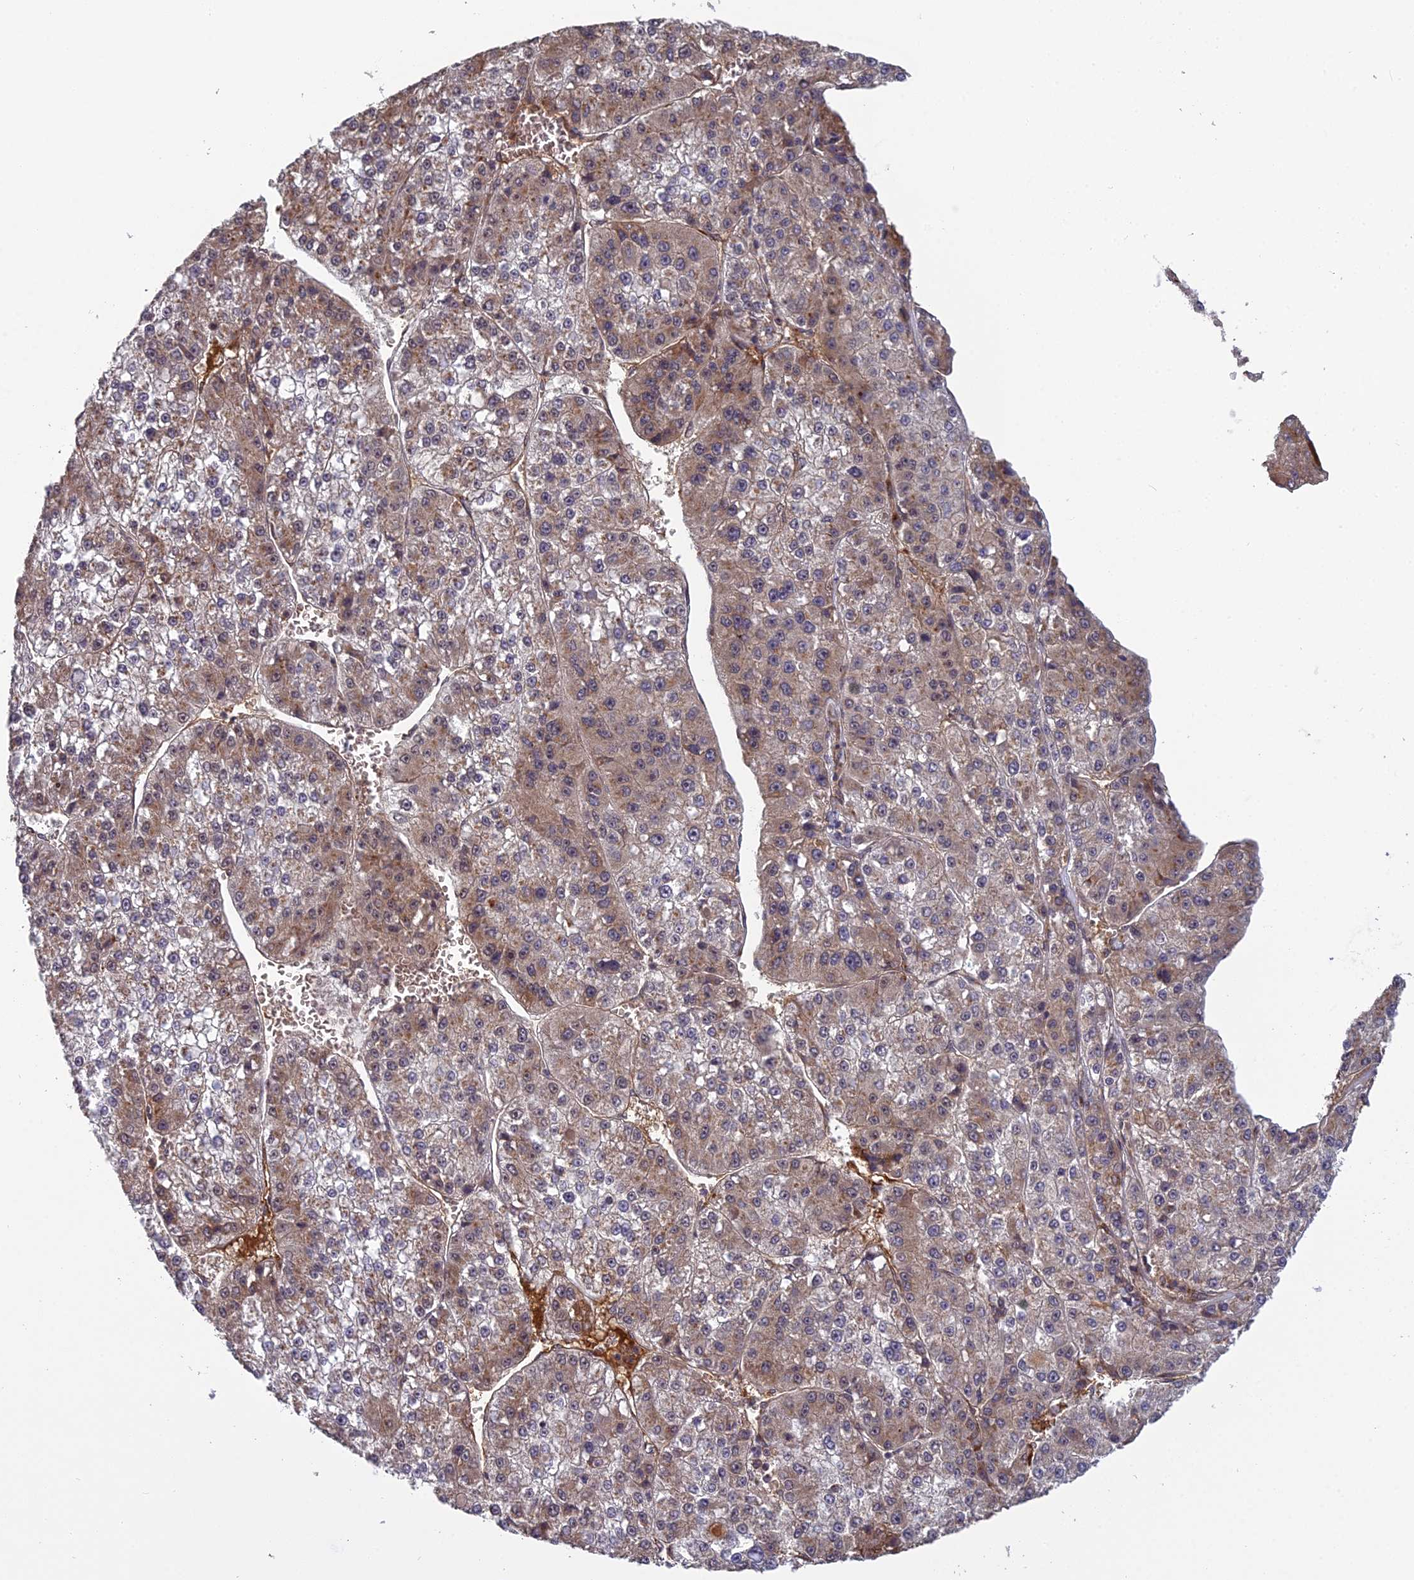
{"staining": {"intensity": "moderate", "quantity": "25%-75%", "location": "cytoplasmic/membranous"}, "tissue": "liver cancer", "cell_type": "Tumor cells", "image_type": "cancer", "snomed": [{"axis": "morphology", "description": "Carcinoma, Hepatocellular, NOS"}, {"axis": "topography", "description": "Liver"}], "caption": "Tumor cells exhibit moderate cytoplasmic/membranous positivity in approximately 25%-75% of cells in hepatocellular carcinoma (liver). (DAB IHC, brown staining for protein, blue staining for nuclei).", "gene": "MEOX1", "patient": {"sex": "female", "age": 73}}